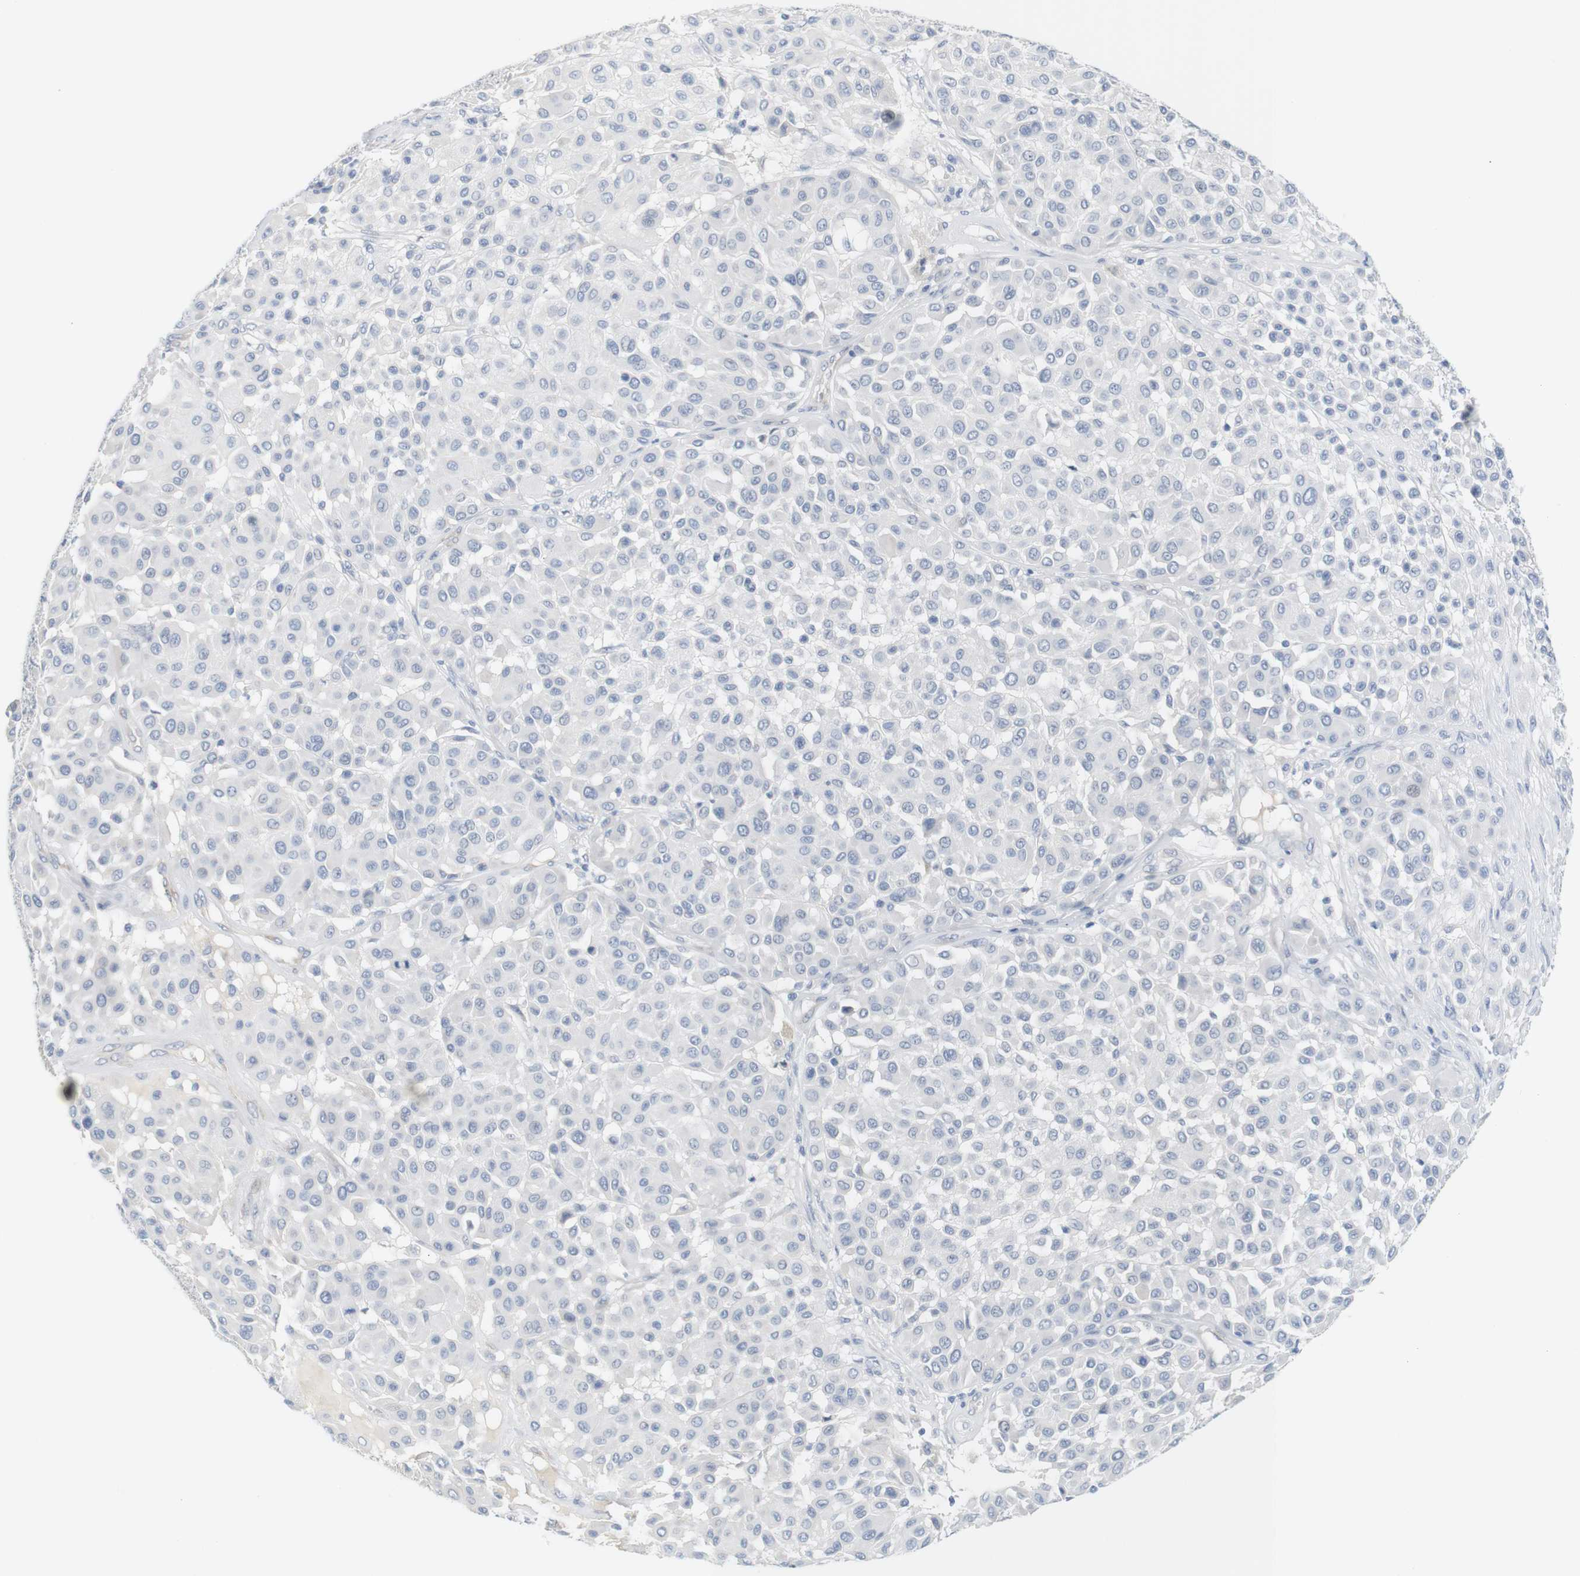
{"staining": {"intensity": "negative", "quantity": "none", "location": "none"}, "tissue": "melanoma", "cell_type": "Tumor cells", "image_type": "cancer", "snomed": [{"axis": "morphology", "description": "Malignant melanoma, Metastatic site"}, {"axis": "topography", "description": "Soft tissue"}], "caption": "A micrograph of melanoma stained for a protein displays no brown staining in tumor cells.", "gene": "RGS9", "patient": {"sex": "male", "age": 41}}